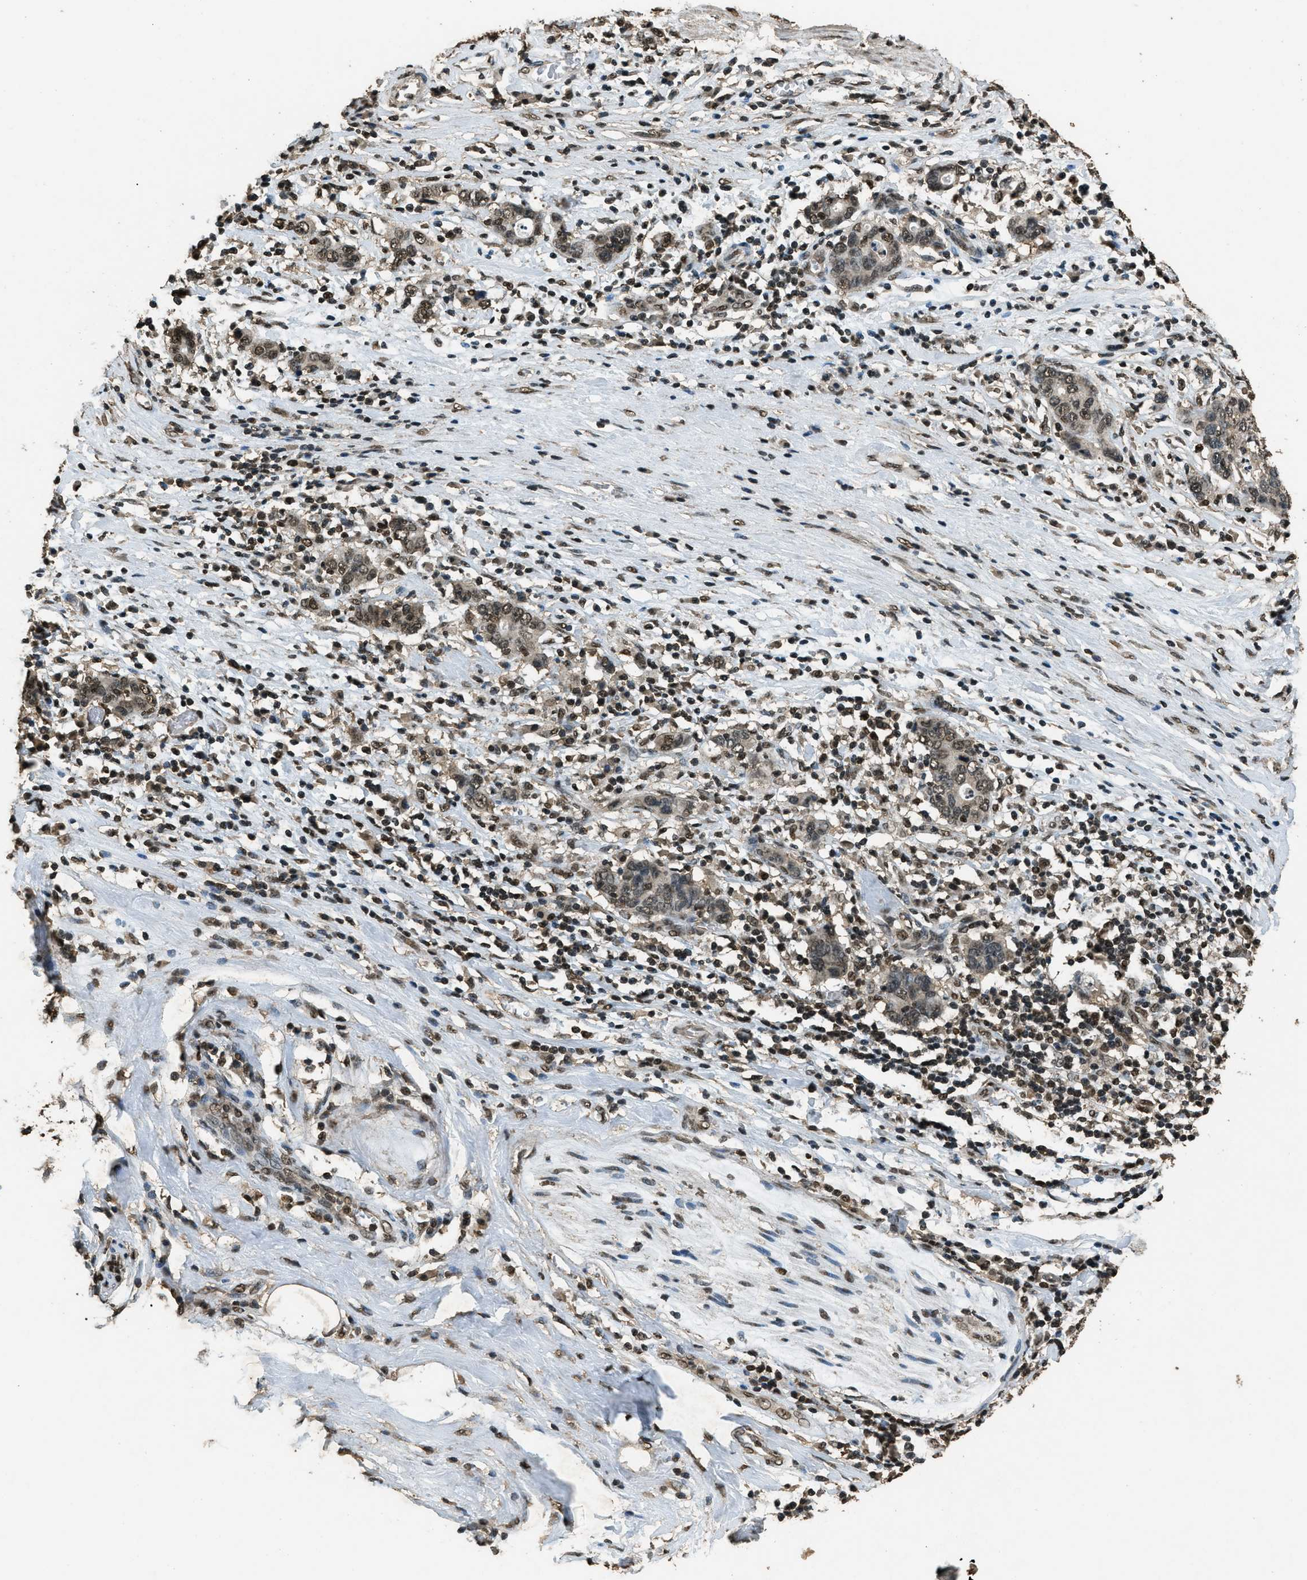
{"staining": {"intensity": "moderate", "quantity": ">75%", "location": "nuclear"}, "tissue": "stomach cancer", "cell_type": "Tumor cells", "image_type": "cancer", "snomed": [{"axis": "morphology", "description": "Adenocarcinoma, NOS"}, {"axis": "topography", "description": "Stomach, lower"}], "caption": "Human stomach cancer stained with a protein marker demonstrates moderate staining in tumor cells.", "gene": "MYB", "patient": {"sex": "female", "age": 72}}